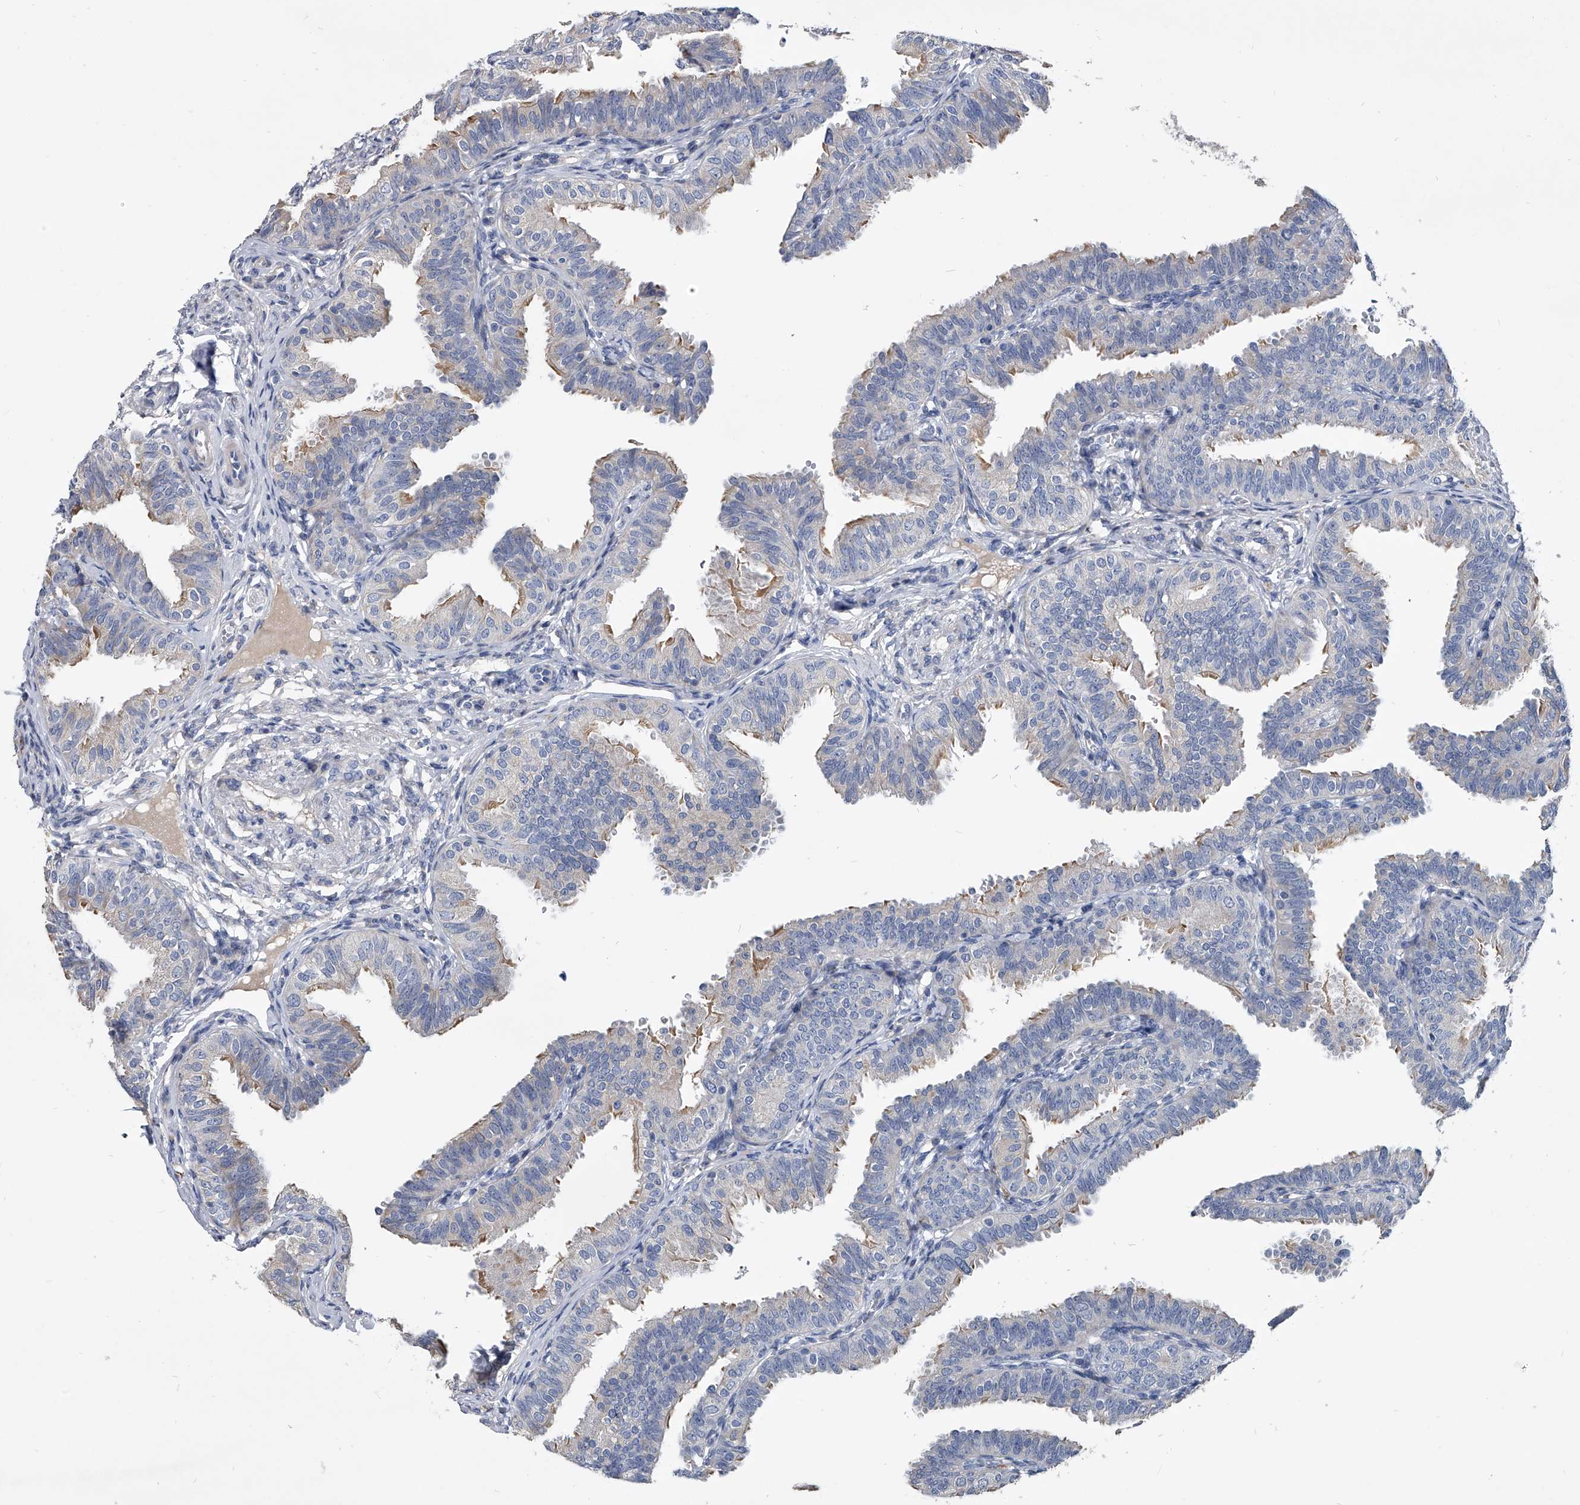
{"staining": {"intensity": "weak", "quantity": "25%-75%", "location": "cytoplasmic/membranous"}, "tissue": "fallopian tube", "cell_type": "Glandular cells", "image_type": "normal", "snomed": [{"axis": "morphology", "description": "Normal tissue, NOS"}, {"axis": "topography", "description": "Fallopian tube"}], "caption": "Immunohistochemistry histopathology image of normal fallopian tube: human fallopian tube stained using immunohistochemistry shows low levels of weak protein expression localized specifically in the cytoplasmic/membranous of glandular cells, appearing as a cytoplasmic/membranous brown color.", "gene": "SPP1", "patient": {"sex": "female", "age": 35}}